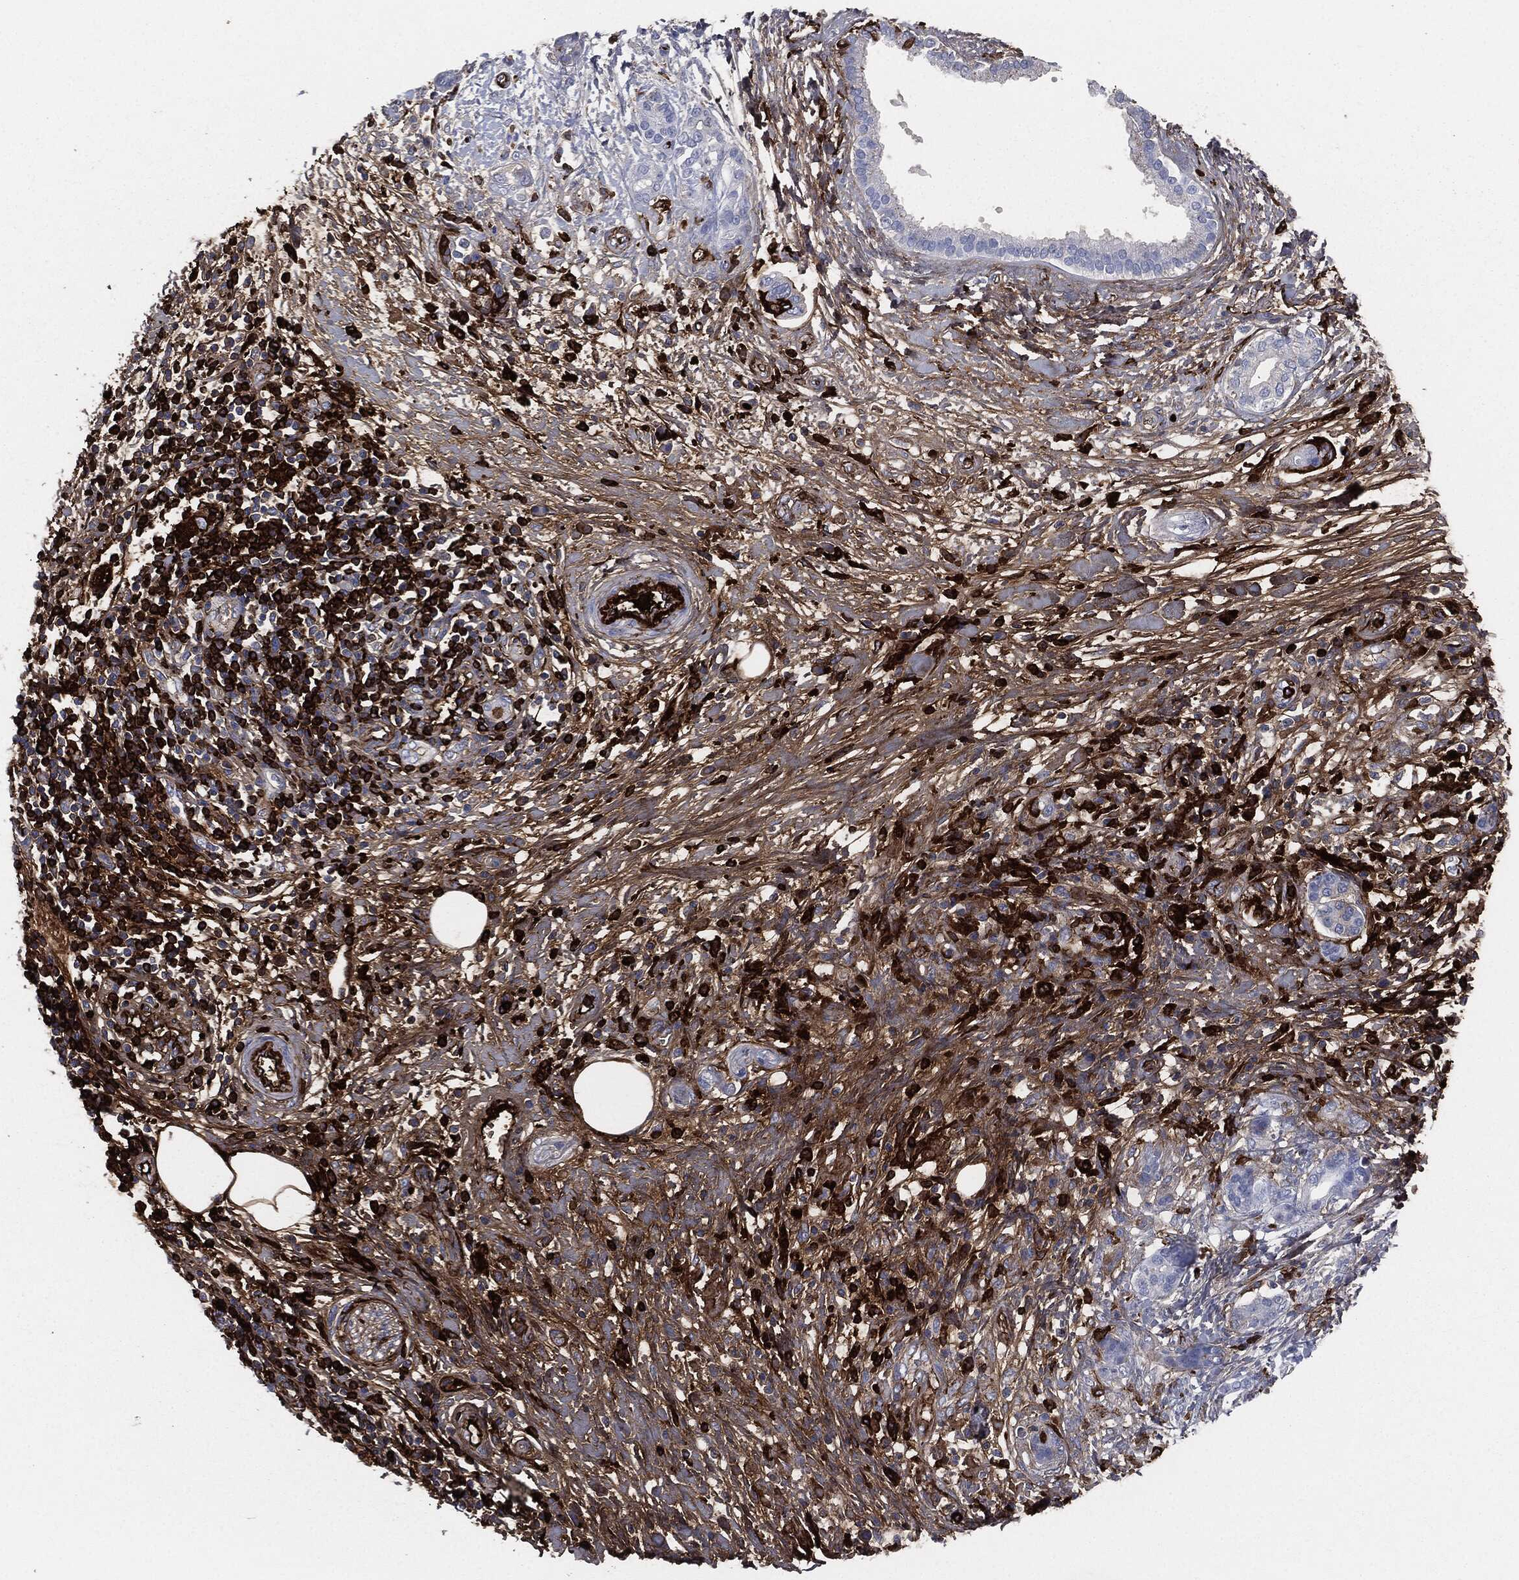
{"staining": {"intensity": "negative", "quantity": "none", "location": "none"}, "tissue": "pancreatic cancer", "cell_type": "Tumor cells", "image_type": "cancer", "snomed": [{"axis": "morphology", "description": "Adenocarcinoma, NOS"}, {"axis": "topography", "description": "Pancreas"}], "caption": "DAB (3,3'-diaminobenzidine) immunohistochemical staining of human pancreatic cancer (adenocarcinoma) demonstrates no significant positivity in tumor cells.", "gene": "APOB", "patient": {"sex": "female", "age": 73}}